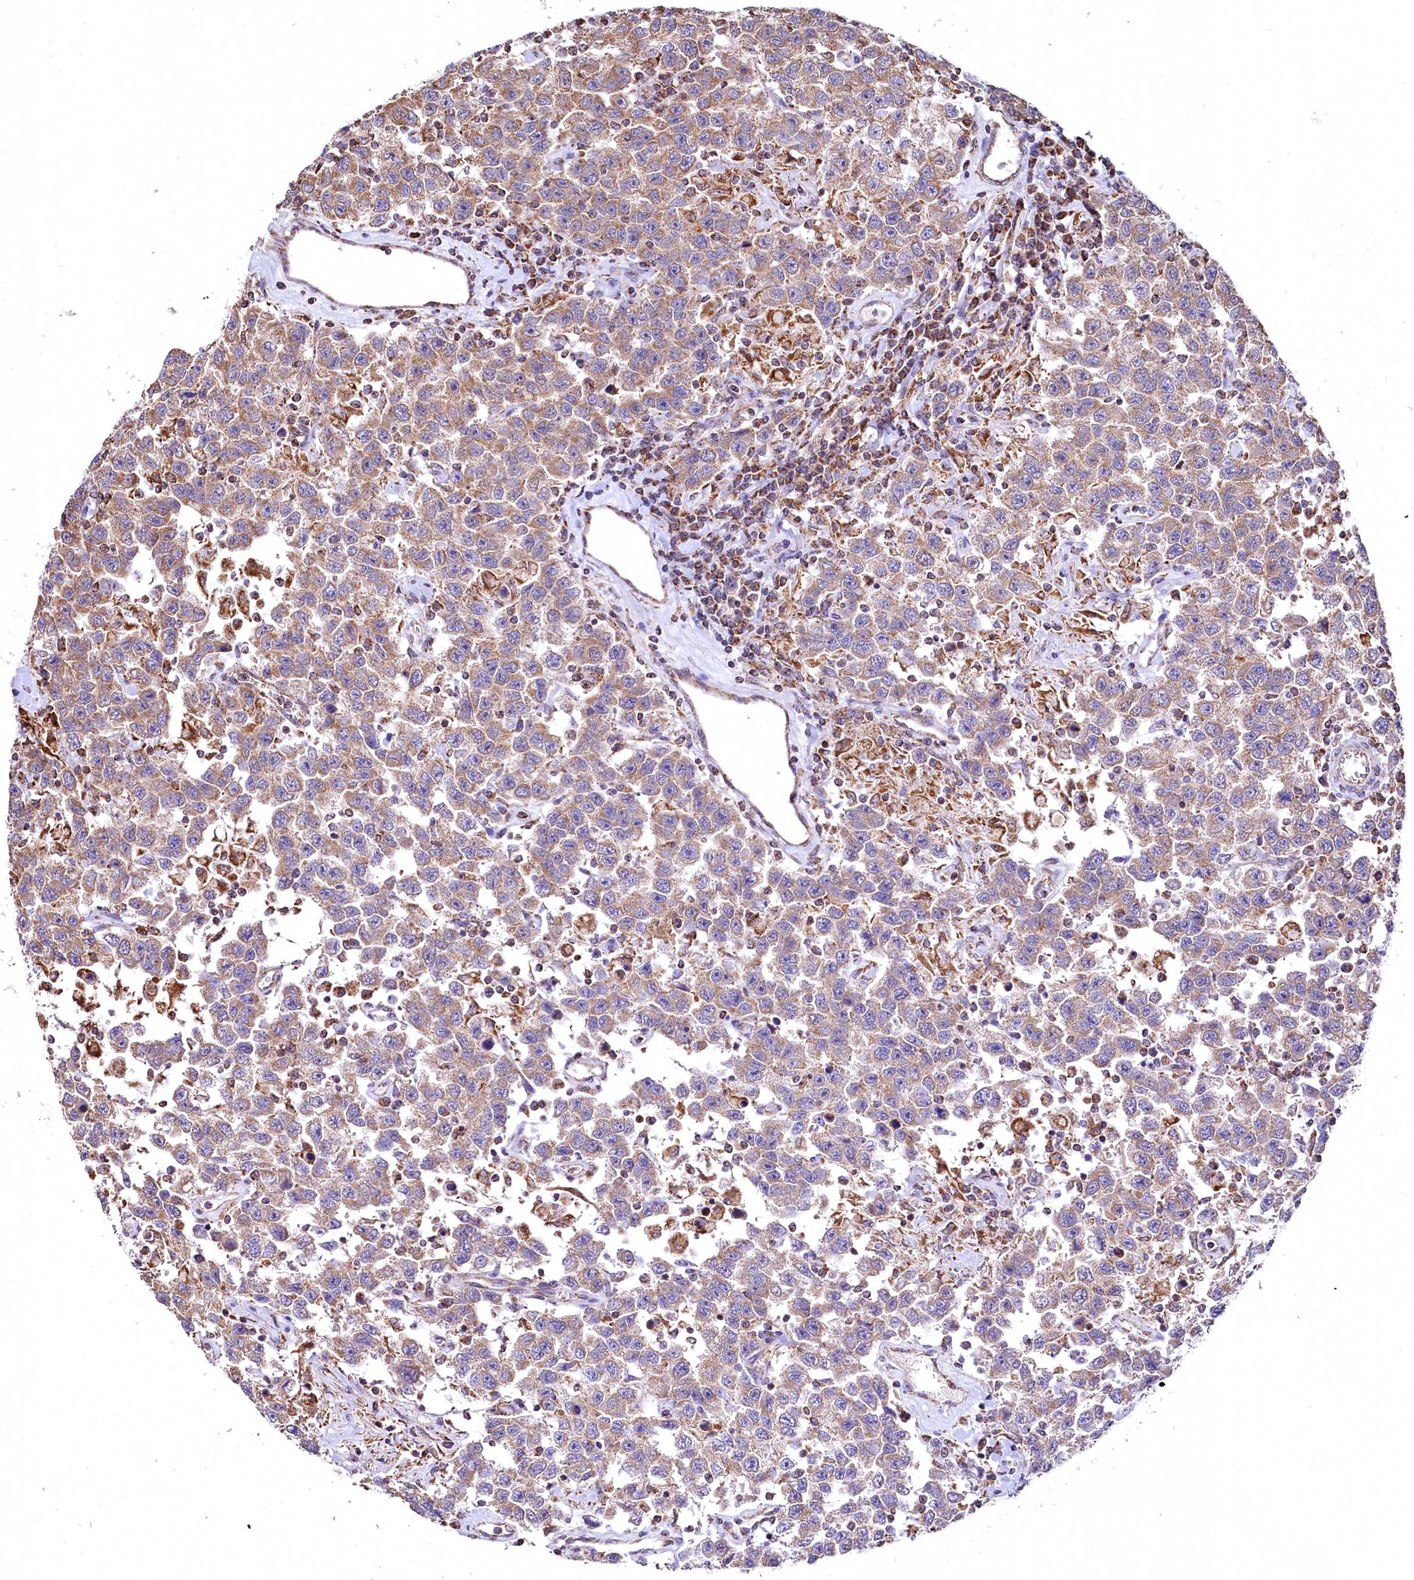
{"staining": {"intensity": "moderate", "quantity": ">75%", "location": "cytoplasmic/membranous"}, "tissue": "testis cancer", "cell_type": "Tumor cells", "image_type": "cancer", "snomed": [{"axis": "morphology", "description": "Seminoma, NOS"}, {"axis": "topography", "description": "Testis"}], "caption": "The micrograph reveals immunohistochemical staining of seminoma (testis). There is moderate cytoplasmic/membranous staining is identified in approximately >75% of tumor cells.", "gene": "NUDT15", "patient": {"sex": "male", "age": 41}}